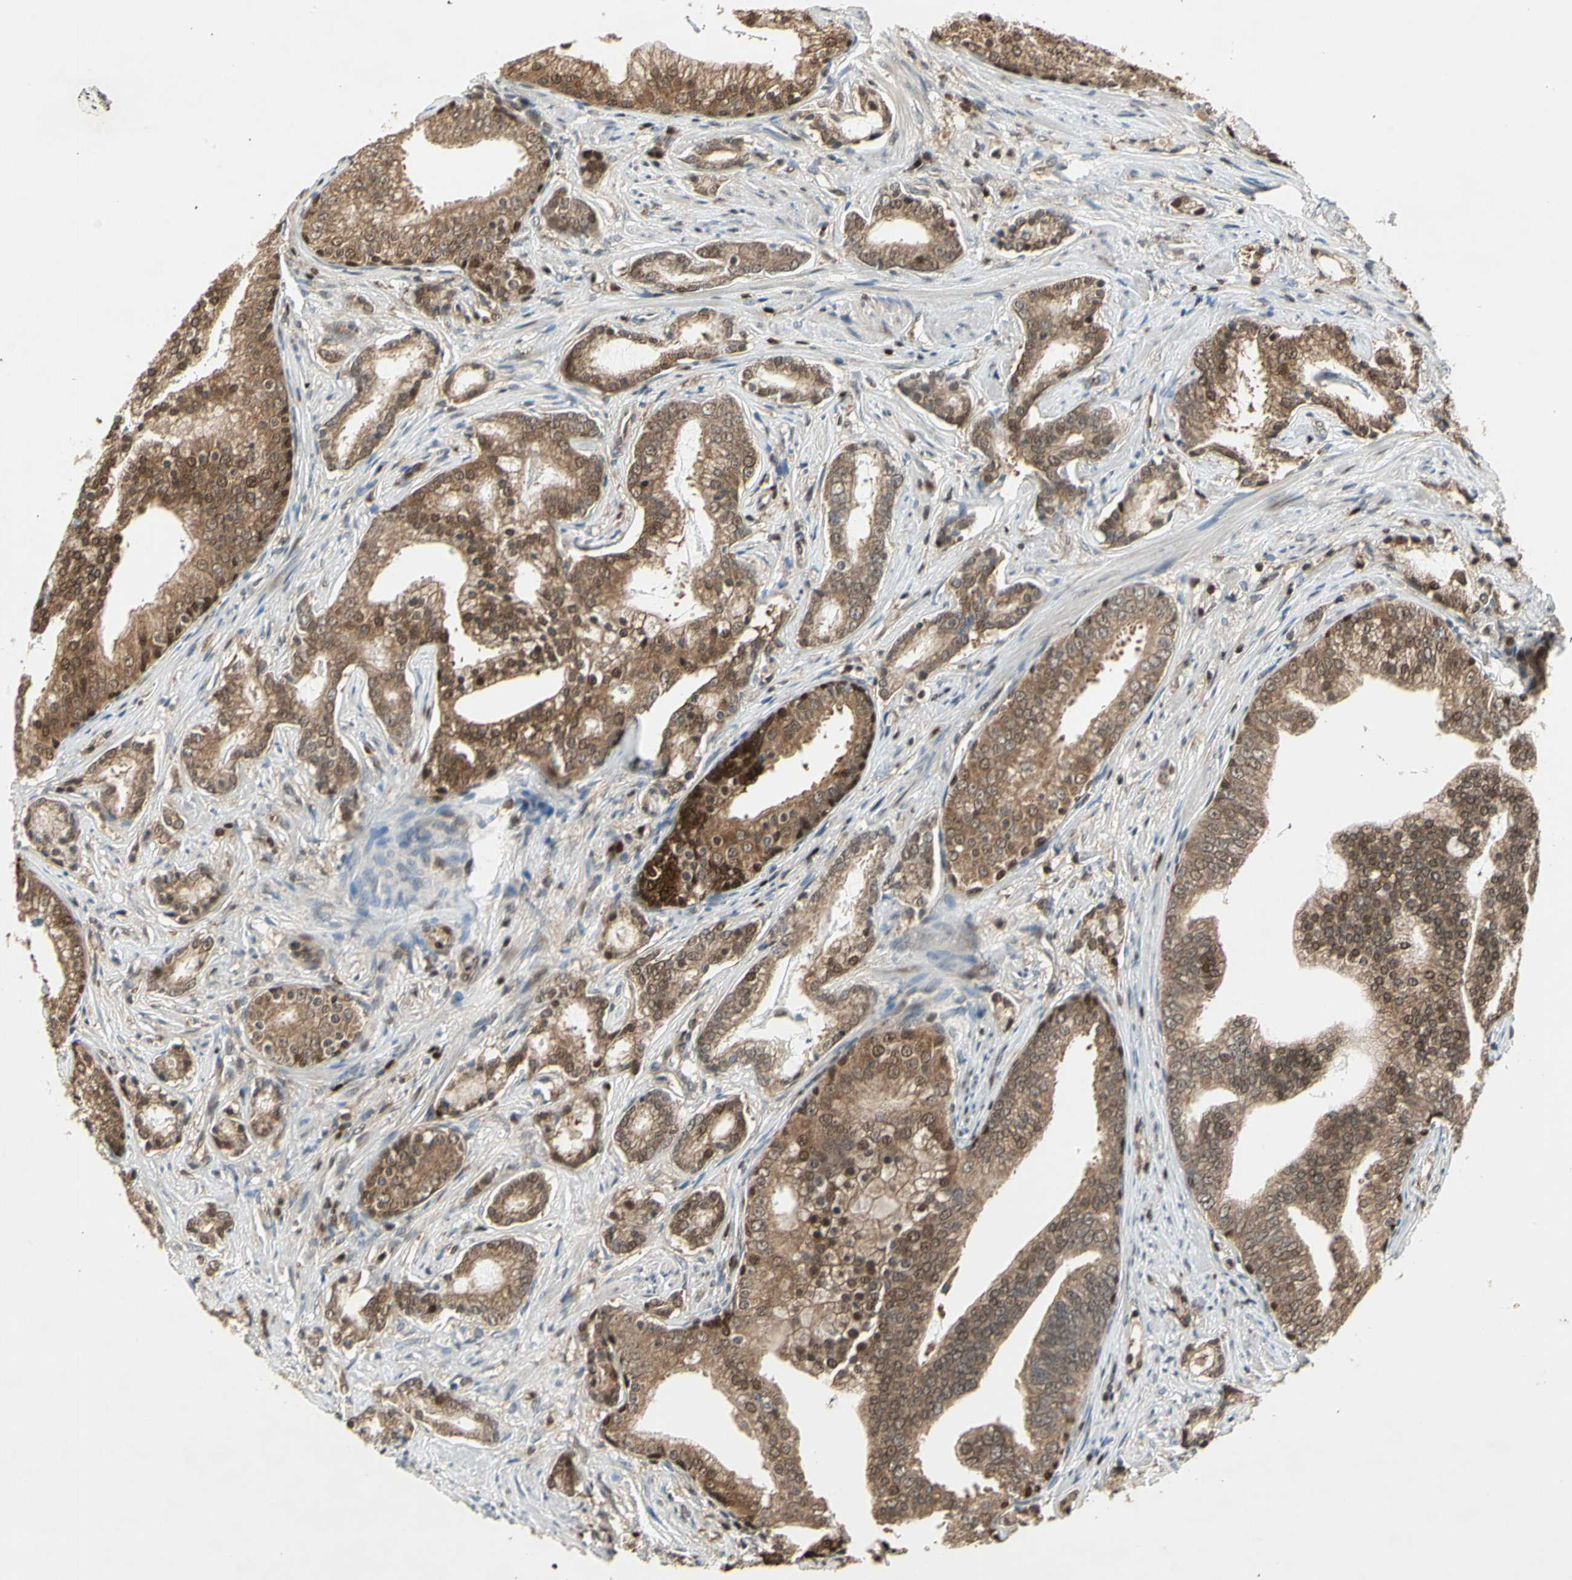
{"staining": {"intensity": "moderate", "quantity": ">75%", "location": "cytoplasmic/membranous,nuclear"}, "tissue": "prostate cancer", "cell_type": "Tumor cells", "image_type": "cancer", "snomed": [{"axis": "morphology", "description": "Adenocarcinoma, Low grade"}, {"axis": "topography", "description": "Prostate"}], "caption": "A high-resolution micrograph shows IHC staining of prostate cancer, which displays moderate cytoplasmic/membranous and nuclear staining in approximately >75% of tumor cells. The staining is performed using DAB brown chromogen to label protein expression. The nuclei are counter-stained blue using hematoxylin.", "gene": "GSR", "patient": {"sex": "male", "age": 58}}